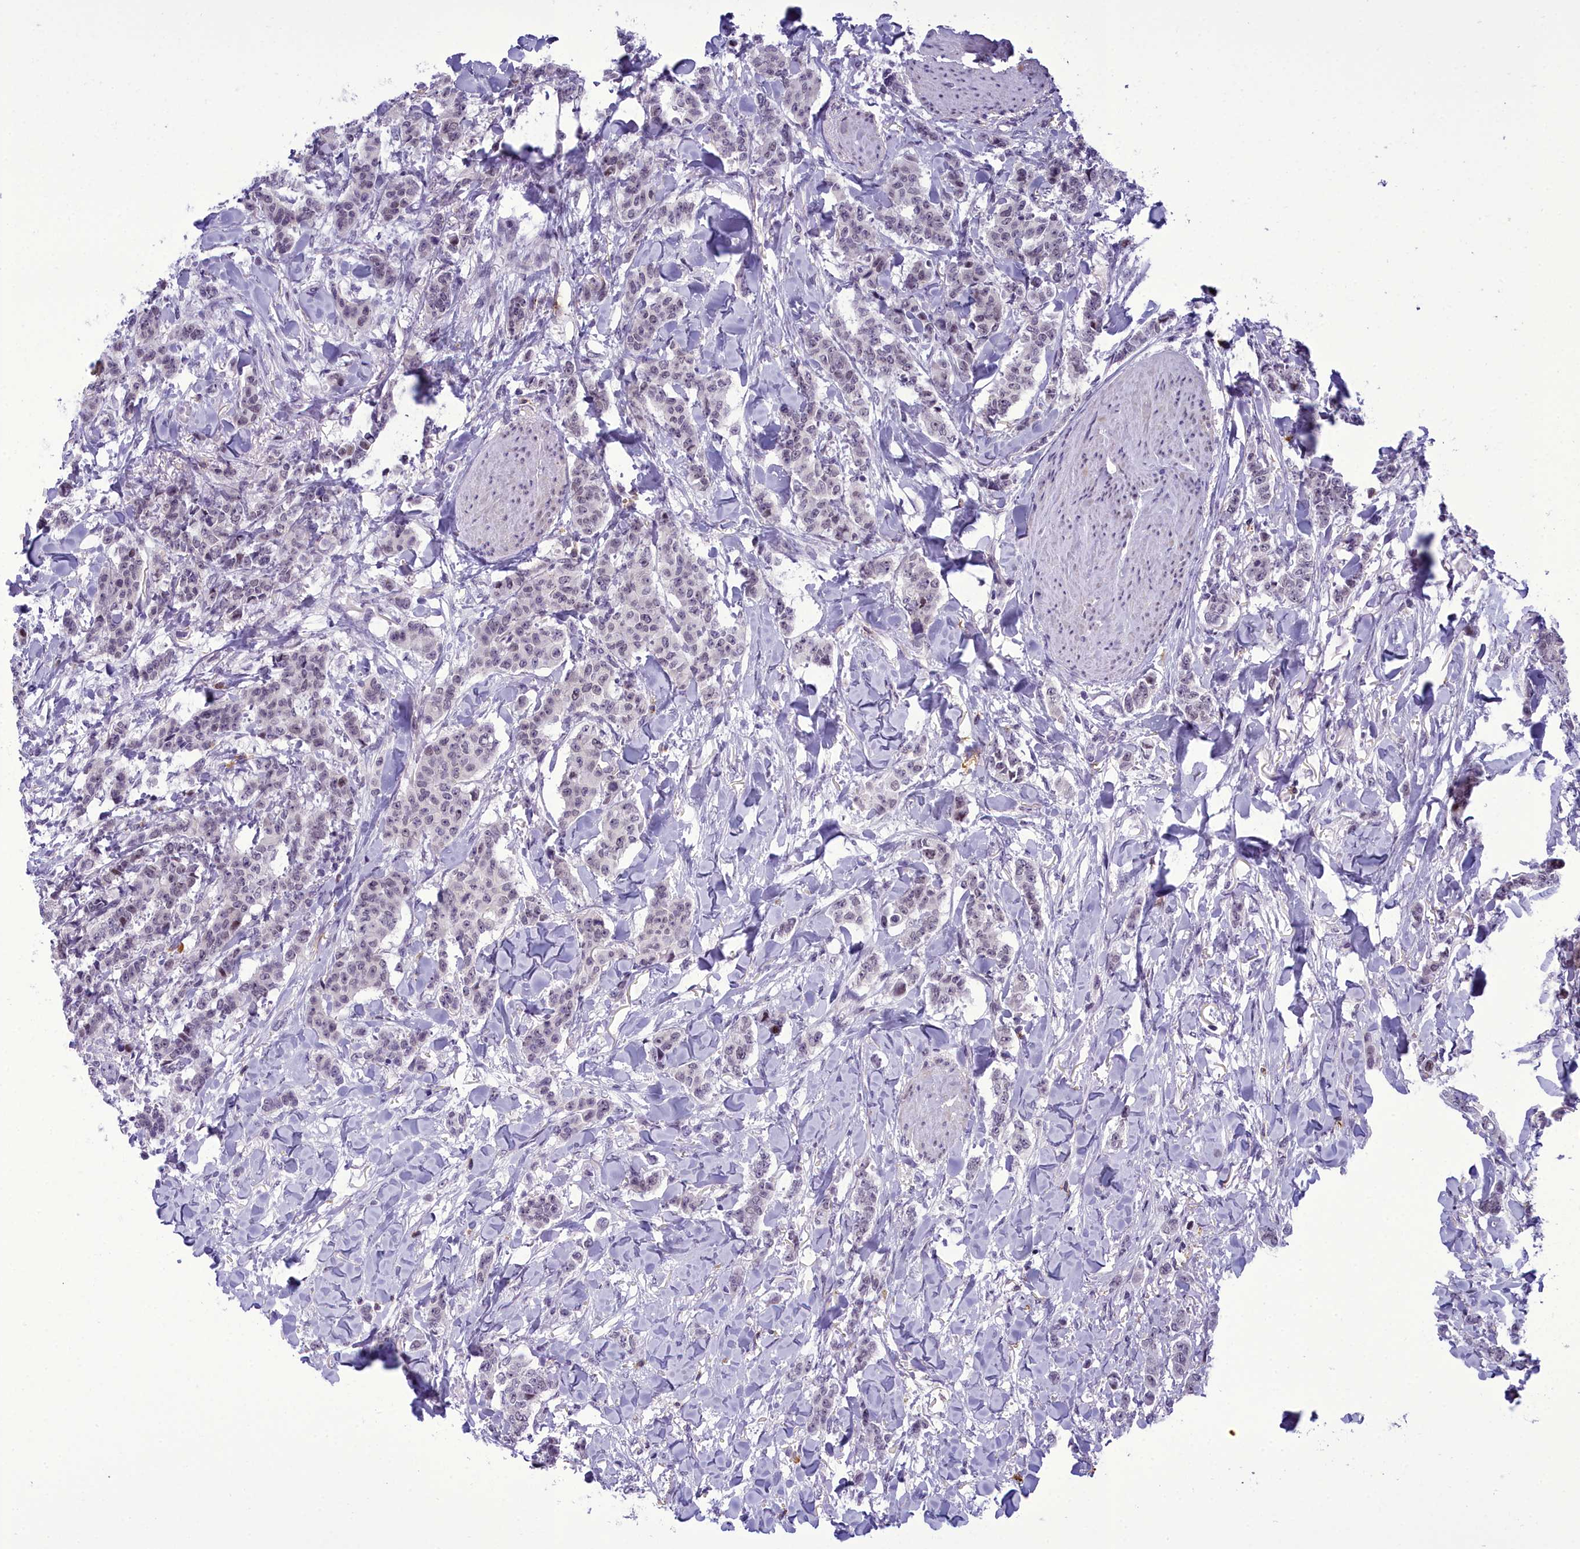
{"staining": {"intensity": "weak", "quantity": "25%-75%", "location": "nuclear"}, "tissue": "breast cancer", "cell_type": "Tumor cells", "image_type": "cancer", "snomed": [{"axis": "morphology", "description": "Duct carcinoma"}, {"axis": "topography", "description": "Breast"}], "caption": "Brown immunohistochemical staining in human breast cancer (invasive ductal carcinoma) exhibits weak nuclear expression in about 25%-75% of tumor cells.", "gene": "CEACAM19", "patient": {"sex": "female", "age": 40}}